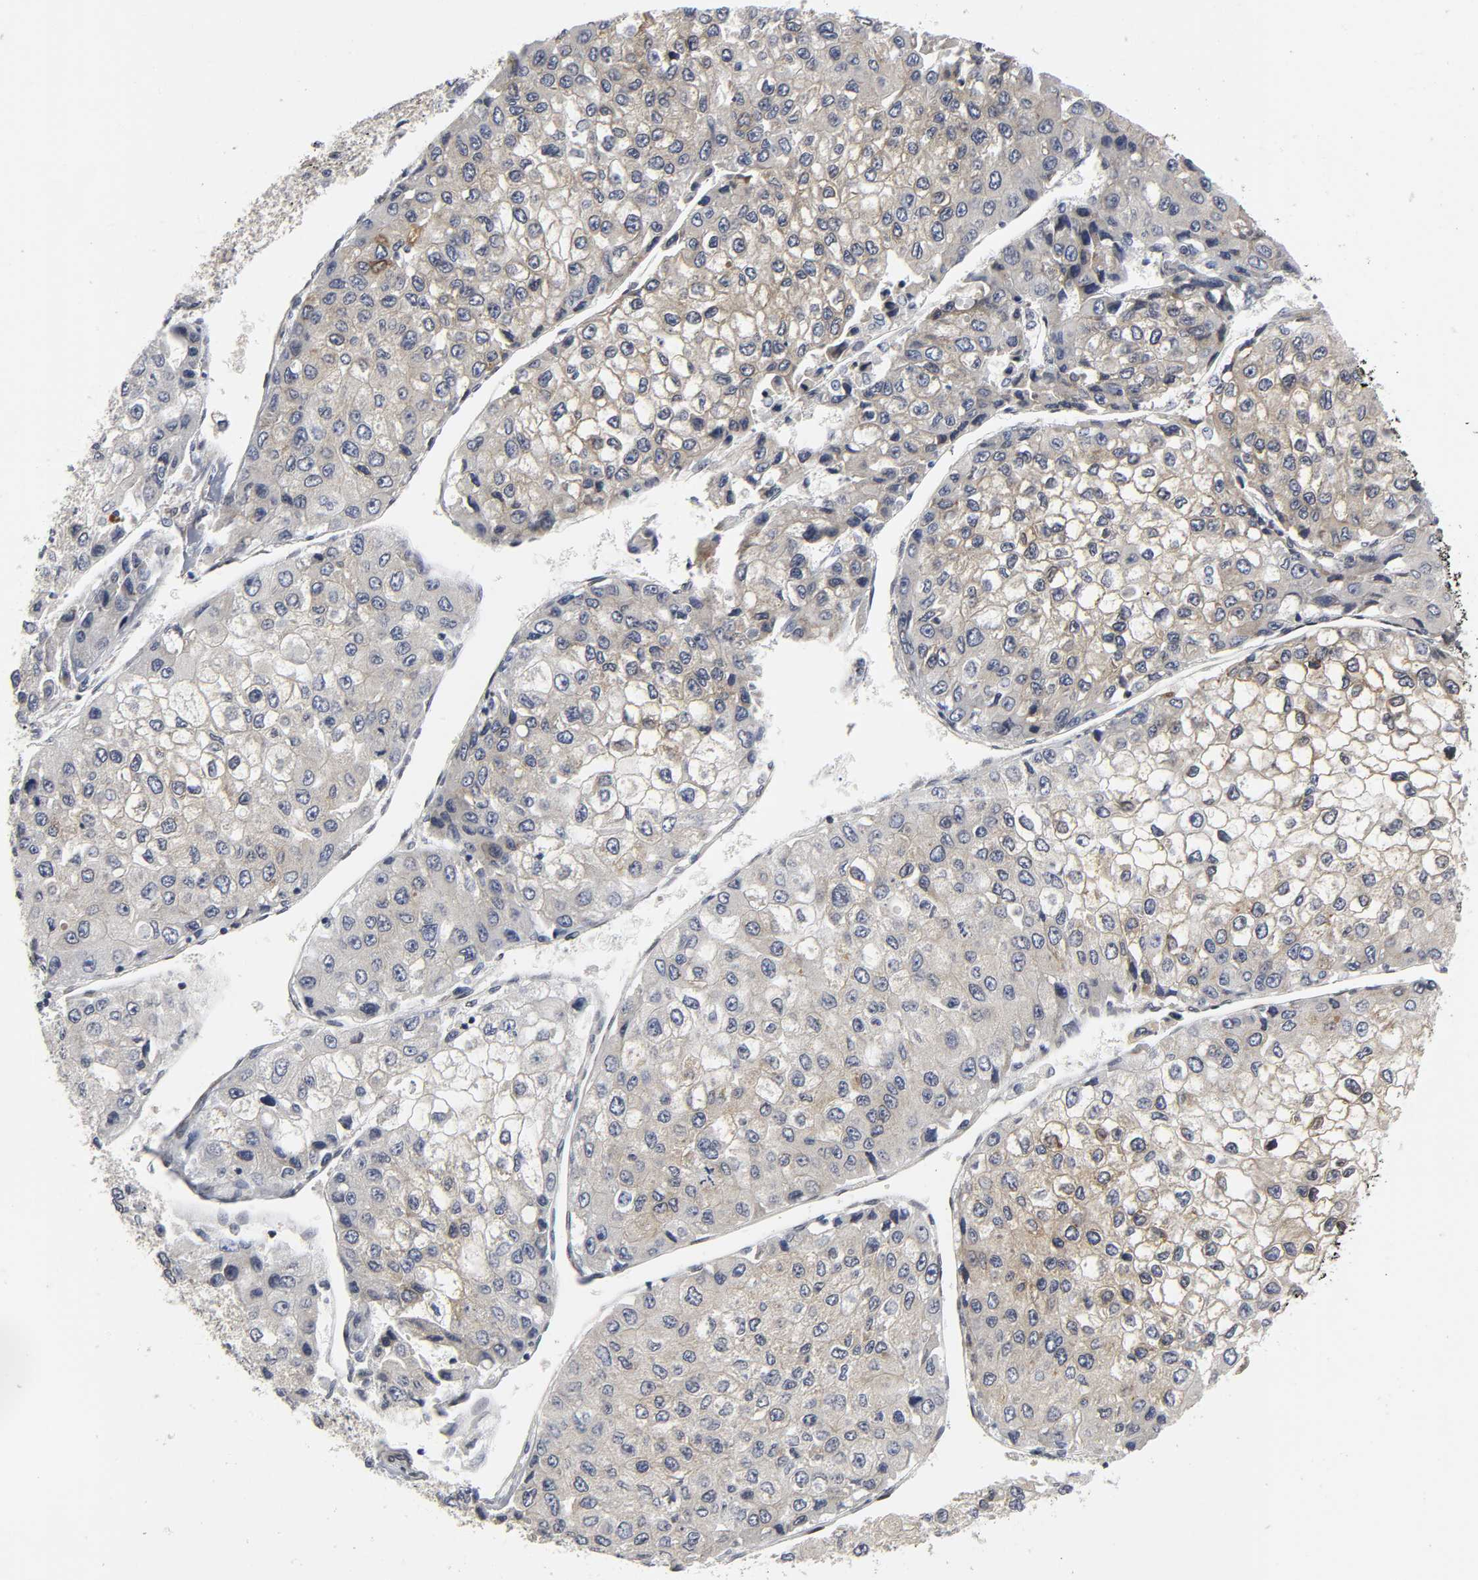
{"staining": {"intensity": "weak", "quantity": "<25%", "location": "cytoplasmic/membranous"}, "tissue": "liver cancer", "cell_type": "Tumor cells", "image_type": "cancer", "snomed": [{"axis": "morphology", "description": "Carcinoma, Hepatocellular, NOS"}, {"axis": "topography", "description": "Liver"}], "caption": "DAB immunohistochemical staining of hepatocellular carcinoma (liver) shows no significant positivity in tumor cells.", "gene": "ASB6", "patient": {"sex": "female", "age": 66}}